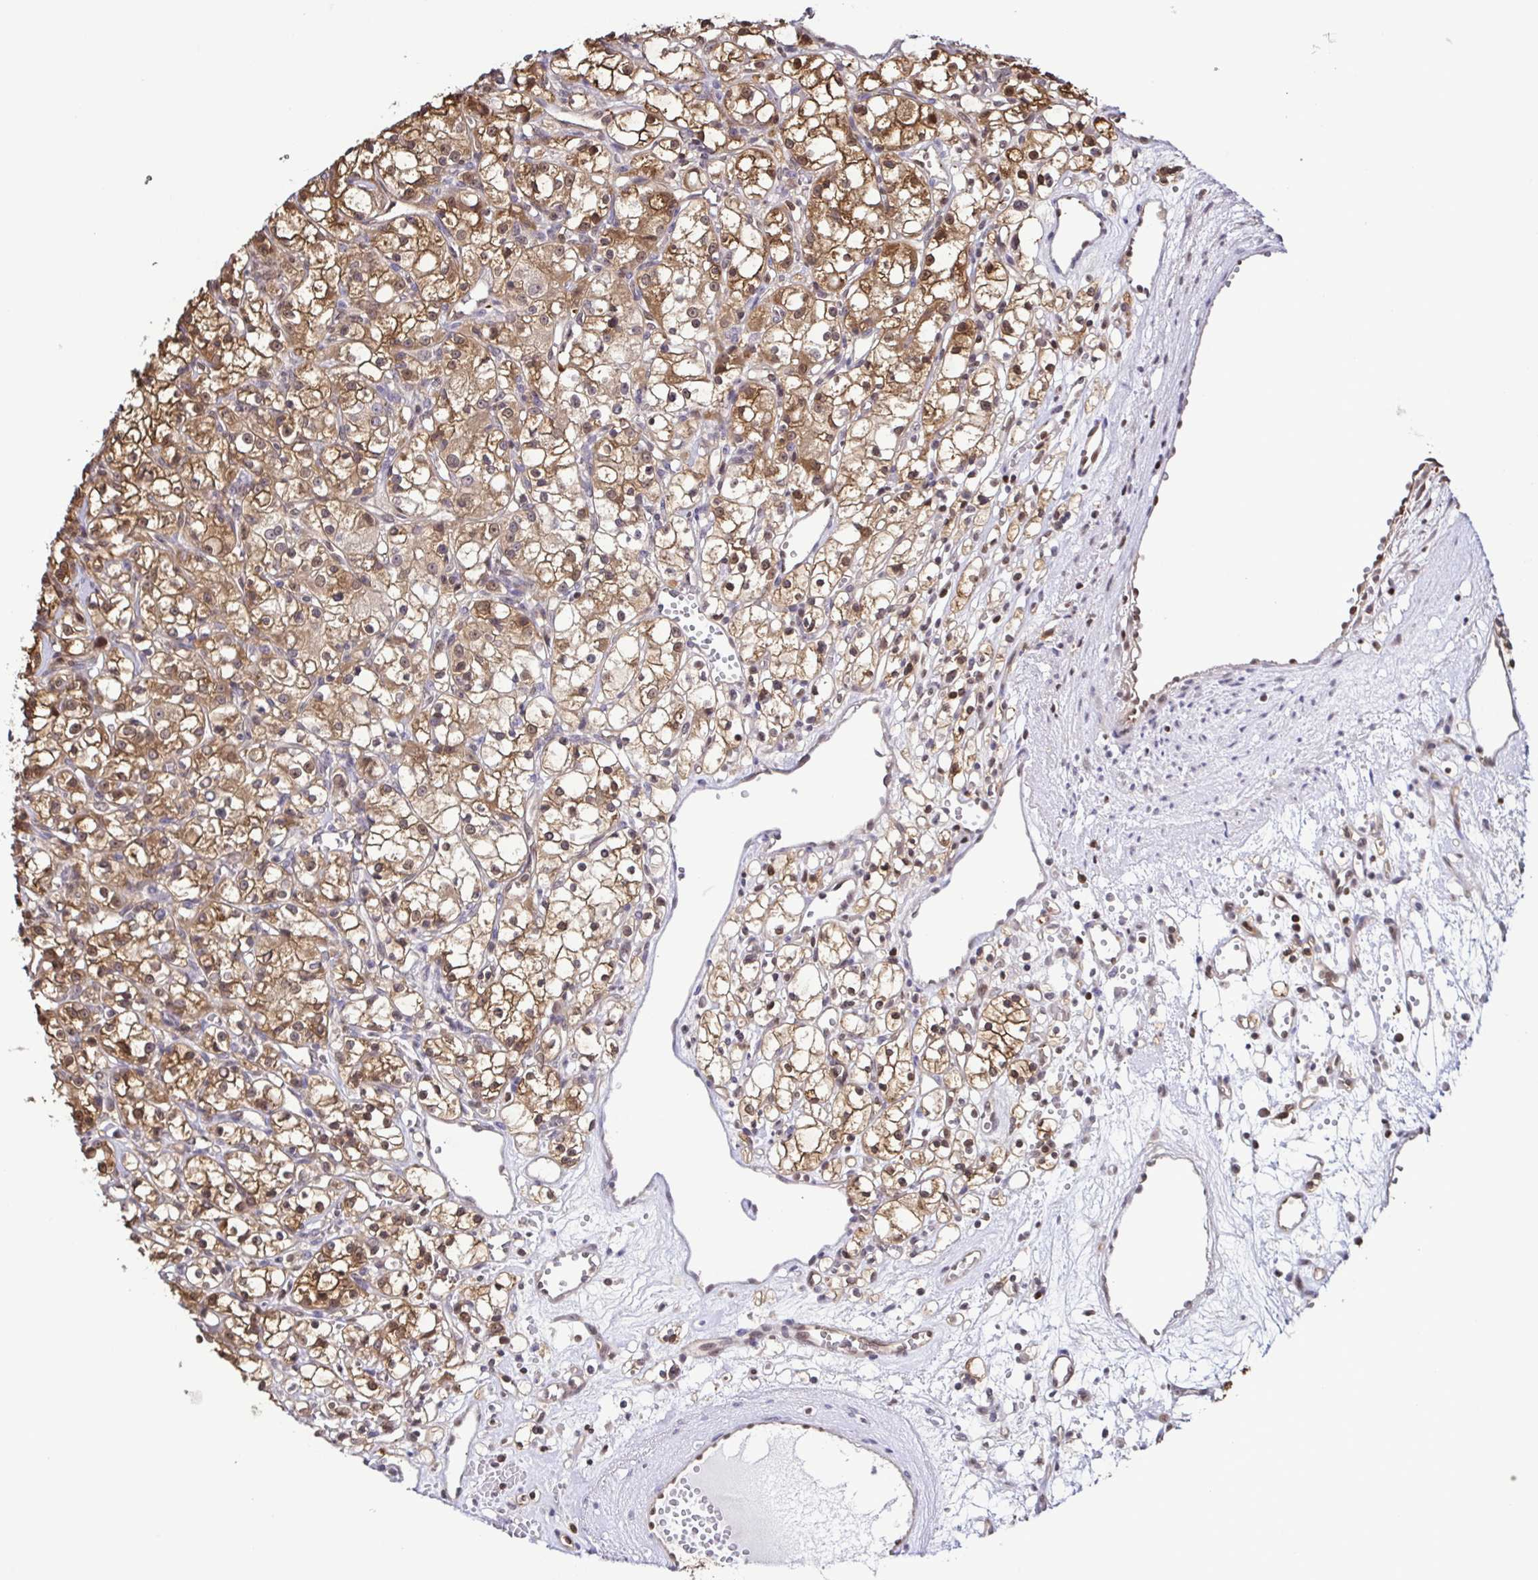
{"staining": {"intensity": "moderate", "quantity": ">75%", "location": "cytoplasmic/membranous,nuclear"}, "tissue": "renal cancer", "cell_type": "Tumor cells", "image_type": "cancer", "snomed": [{"axis": "morphology", "description": "Adenocarcinoma, NOS"}, {"axis": "topography", "description": "Kidney"}], "caption": "This is a histology image of IHC staining of renal cancer (adenocarcinoma), which shows moderate positivity in the cytoplasmic/membranous and nuclear of tumor cells.", "gene": "PSMB9", "patient": {"sex": "female", "age": 59}}